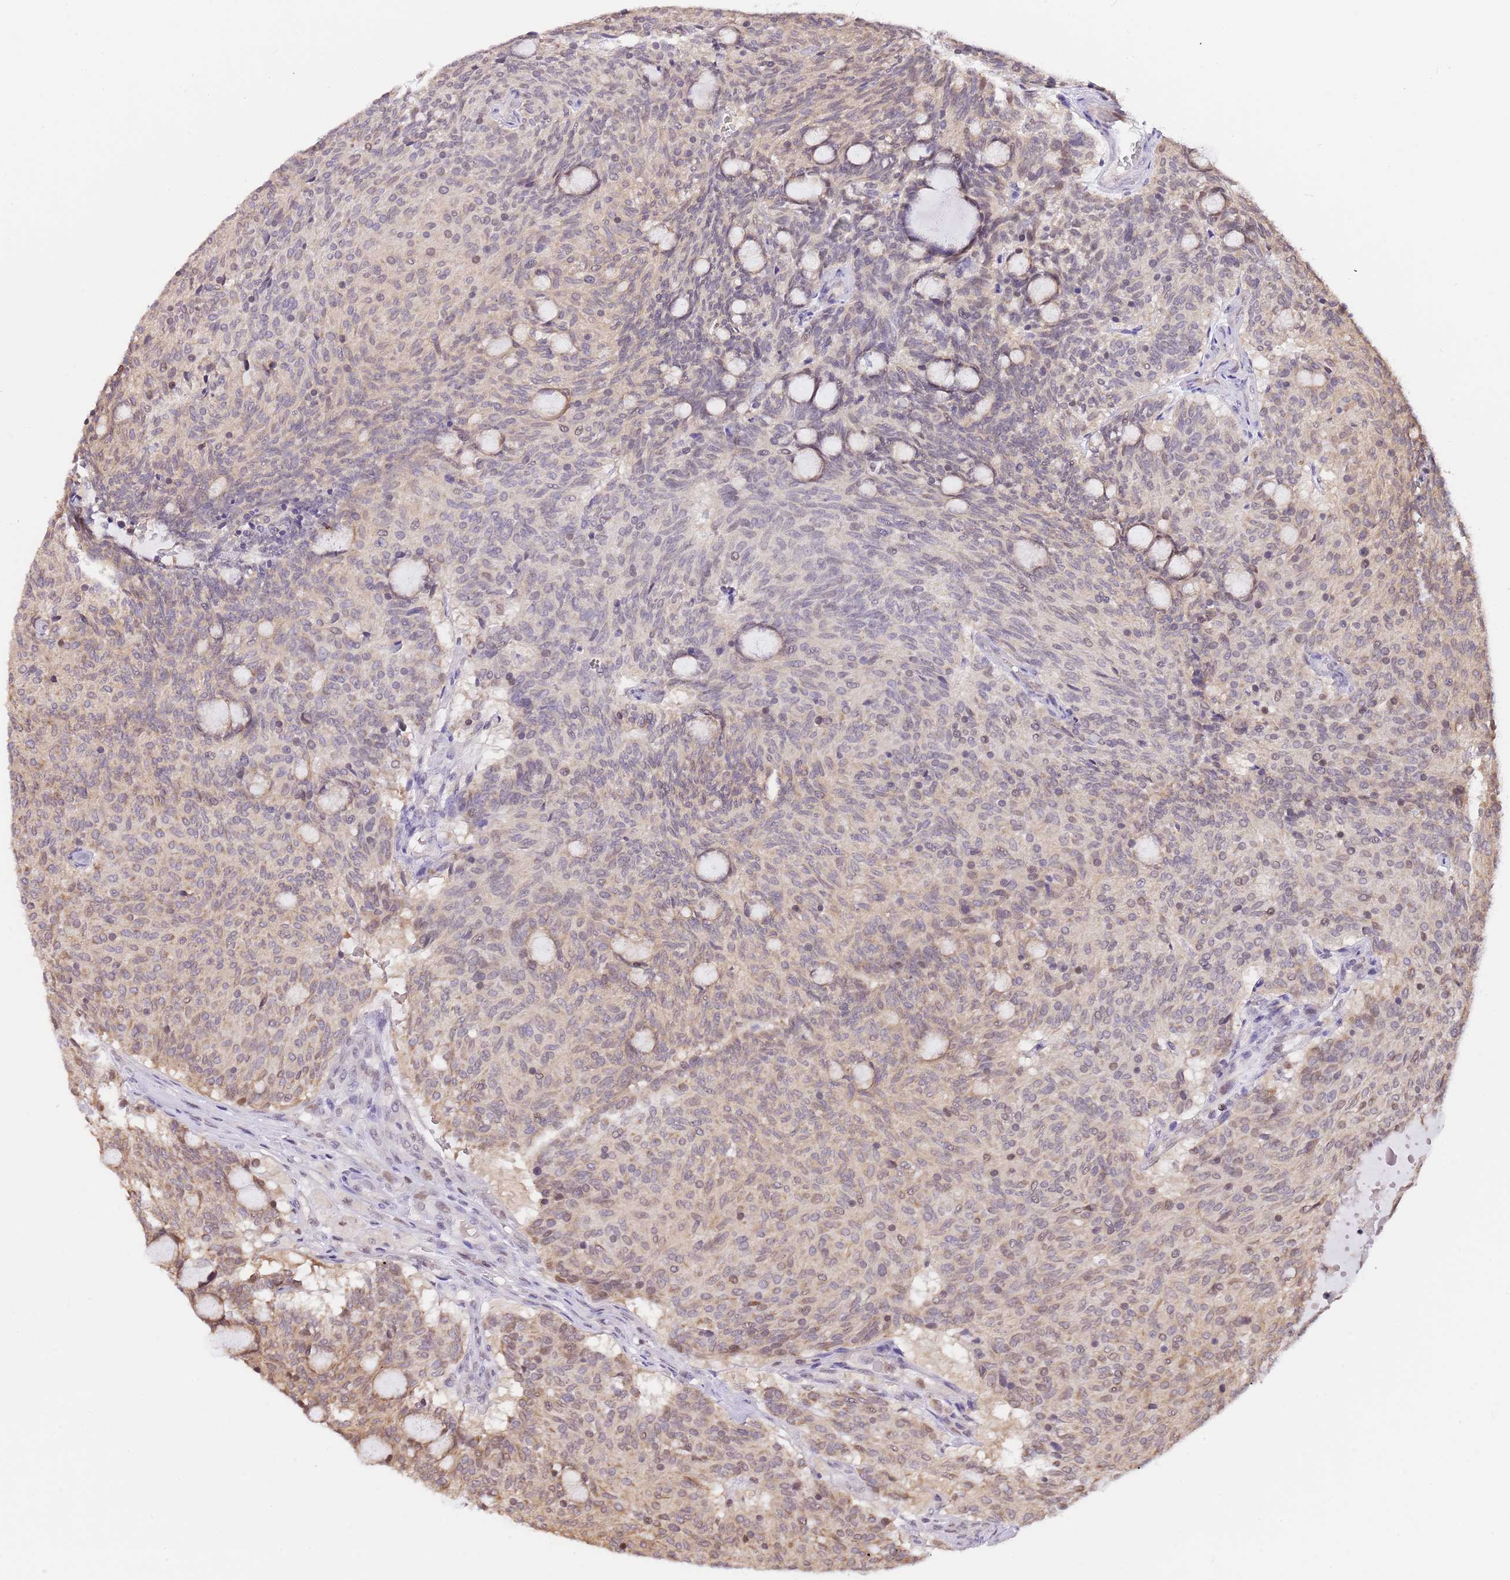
{"staining": {"intensity": "weak", "quantity": "25%-75%", "location": "cytoplasmic/membranous,nuclear"}, "tissue": "carcinoid", "cell_type": "Tumor cells", "image_type": "cancer", "snomed": [{"axis": "morphology", "description": "Carcinoid, malignant, NOS"}, {"axis": "topography", "description": "Pancreas"}], "caption": "A high-resolution histopathology image shows IHC staining of malignant carcinoid, which exhibits weak cytoplasmic/membranous and nuclear staining in approximately 25%-75% of tumor cells.", "gene": "RFK", "patient": {"sex": "female", "age": 54}}